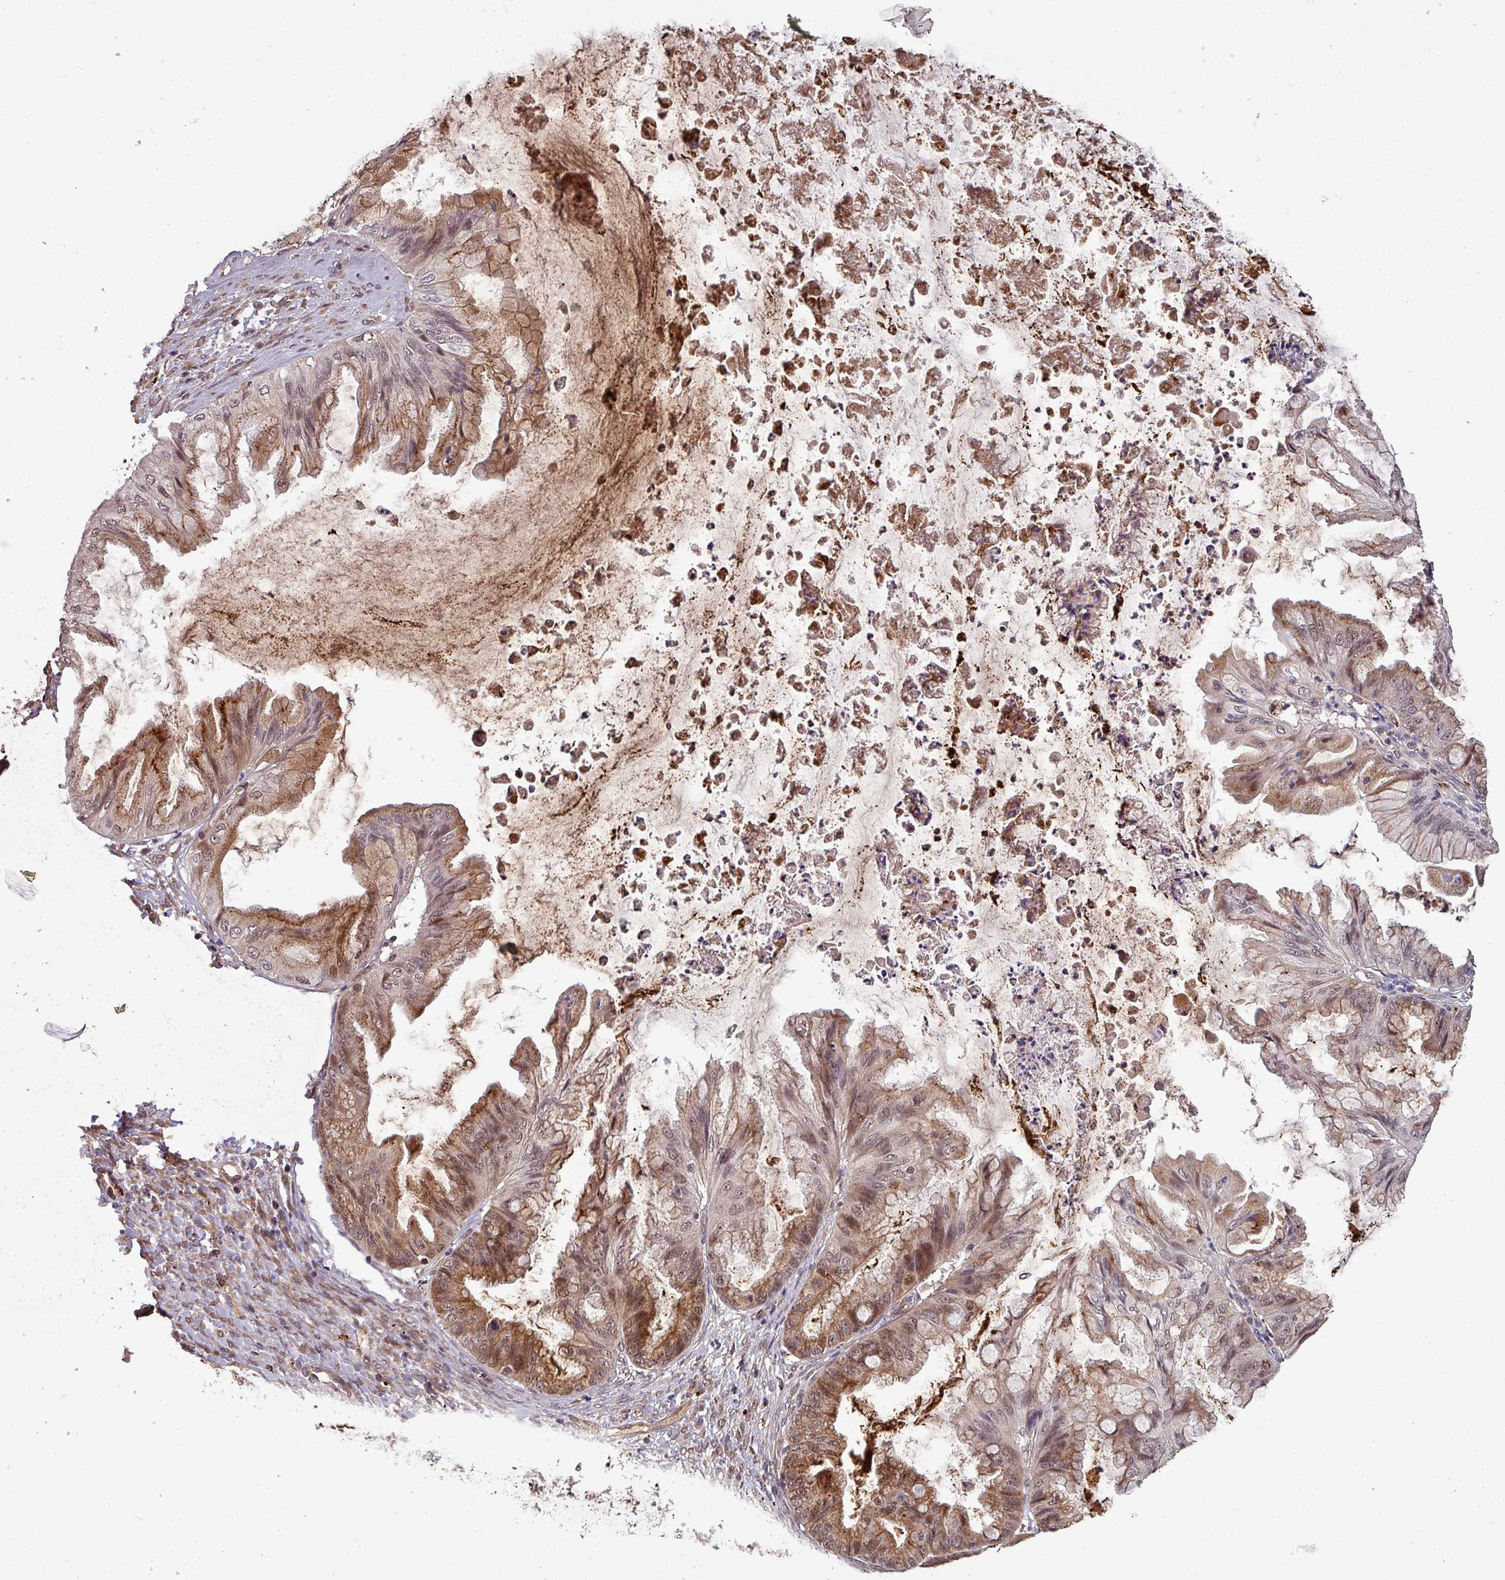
{"staining": {"intensity": "moderate", "quantity": ">75%", "location": "cytoplasmic/membranous,nuclear"}, "tissue": "ovarian cancer", "cell_type": "Tumor cells", "image_type": "cancer", "snomed": [{"axis": "morphology", "description": "Cystadenocarcinoma, mucinous, NOS"}, {"axis": "topography", "description": "Ovary"}], "caption": "About >75% of tumor cells in ovarian mucinous cystadenocarcinoma show moderate cytoplasmic/membranous and nuclear protein positivity as visualized by brown immunohistochemical staining.", "gene": "PUS1", "patient": {"sex": "female", "age": 35}}